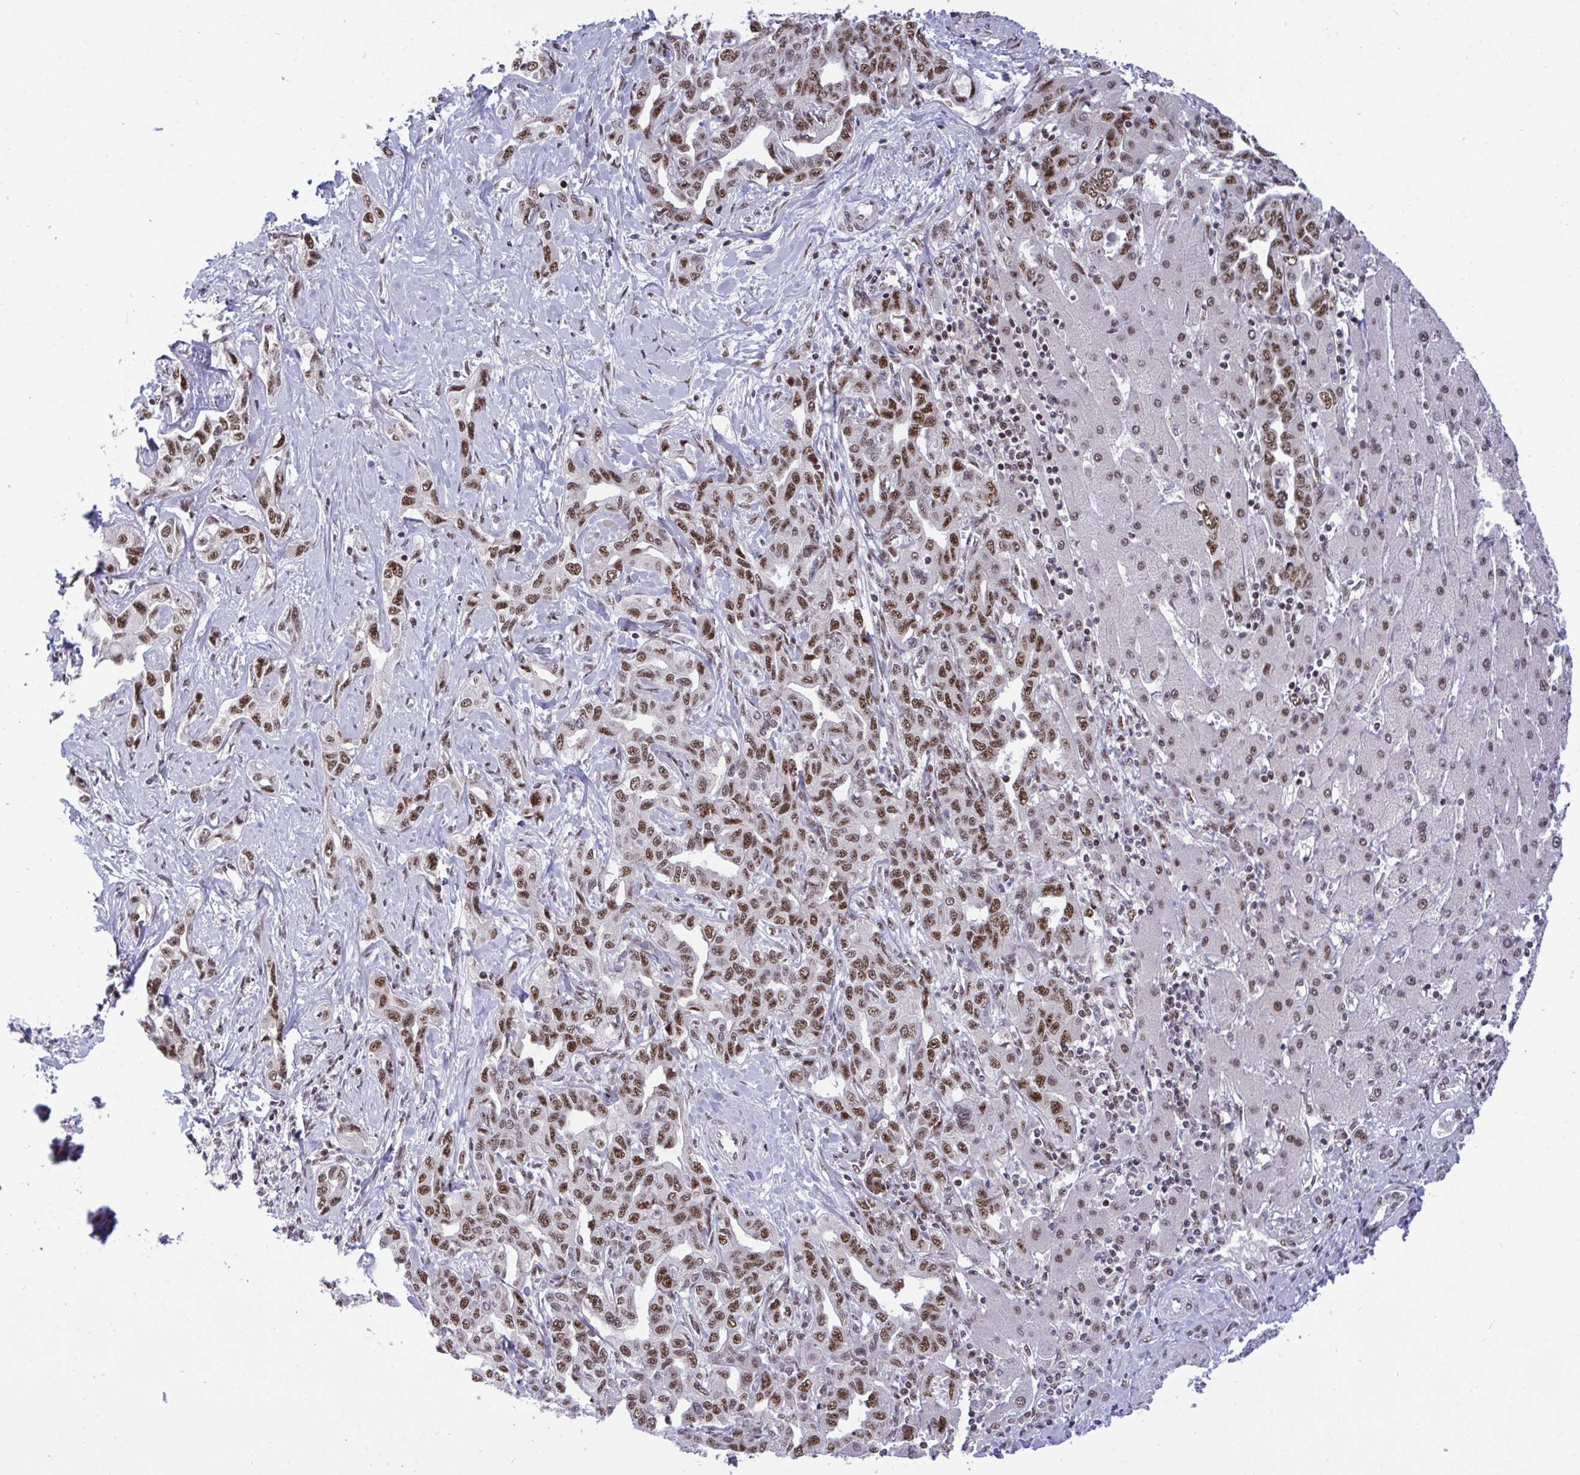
{"staining": {"intensity": "moderate", "quantity": ">75%", "location": "nuclear"}, "tissue": "liver cancer", "cell_type": "Tumor cells", "image_type": "cancer", "snomed": [{"axis": "morphology", "description": "Cholangiocarcinoma"}, {"axis": "topography", "description": "Liver"}], "caption": "Protein staining of liver cancer (cholangiocarcinoma) tissue demonstrates moderate nuclear staining in approximately >75% of tumor cells.", "gene": "WBP11", "patient": {"sex": "male", "age": 59}}